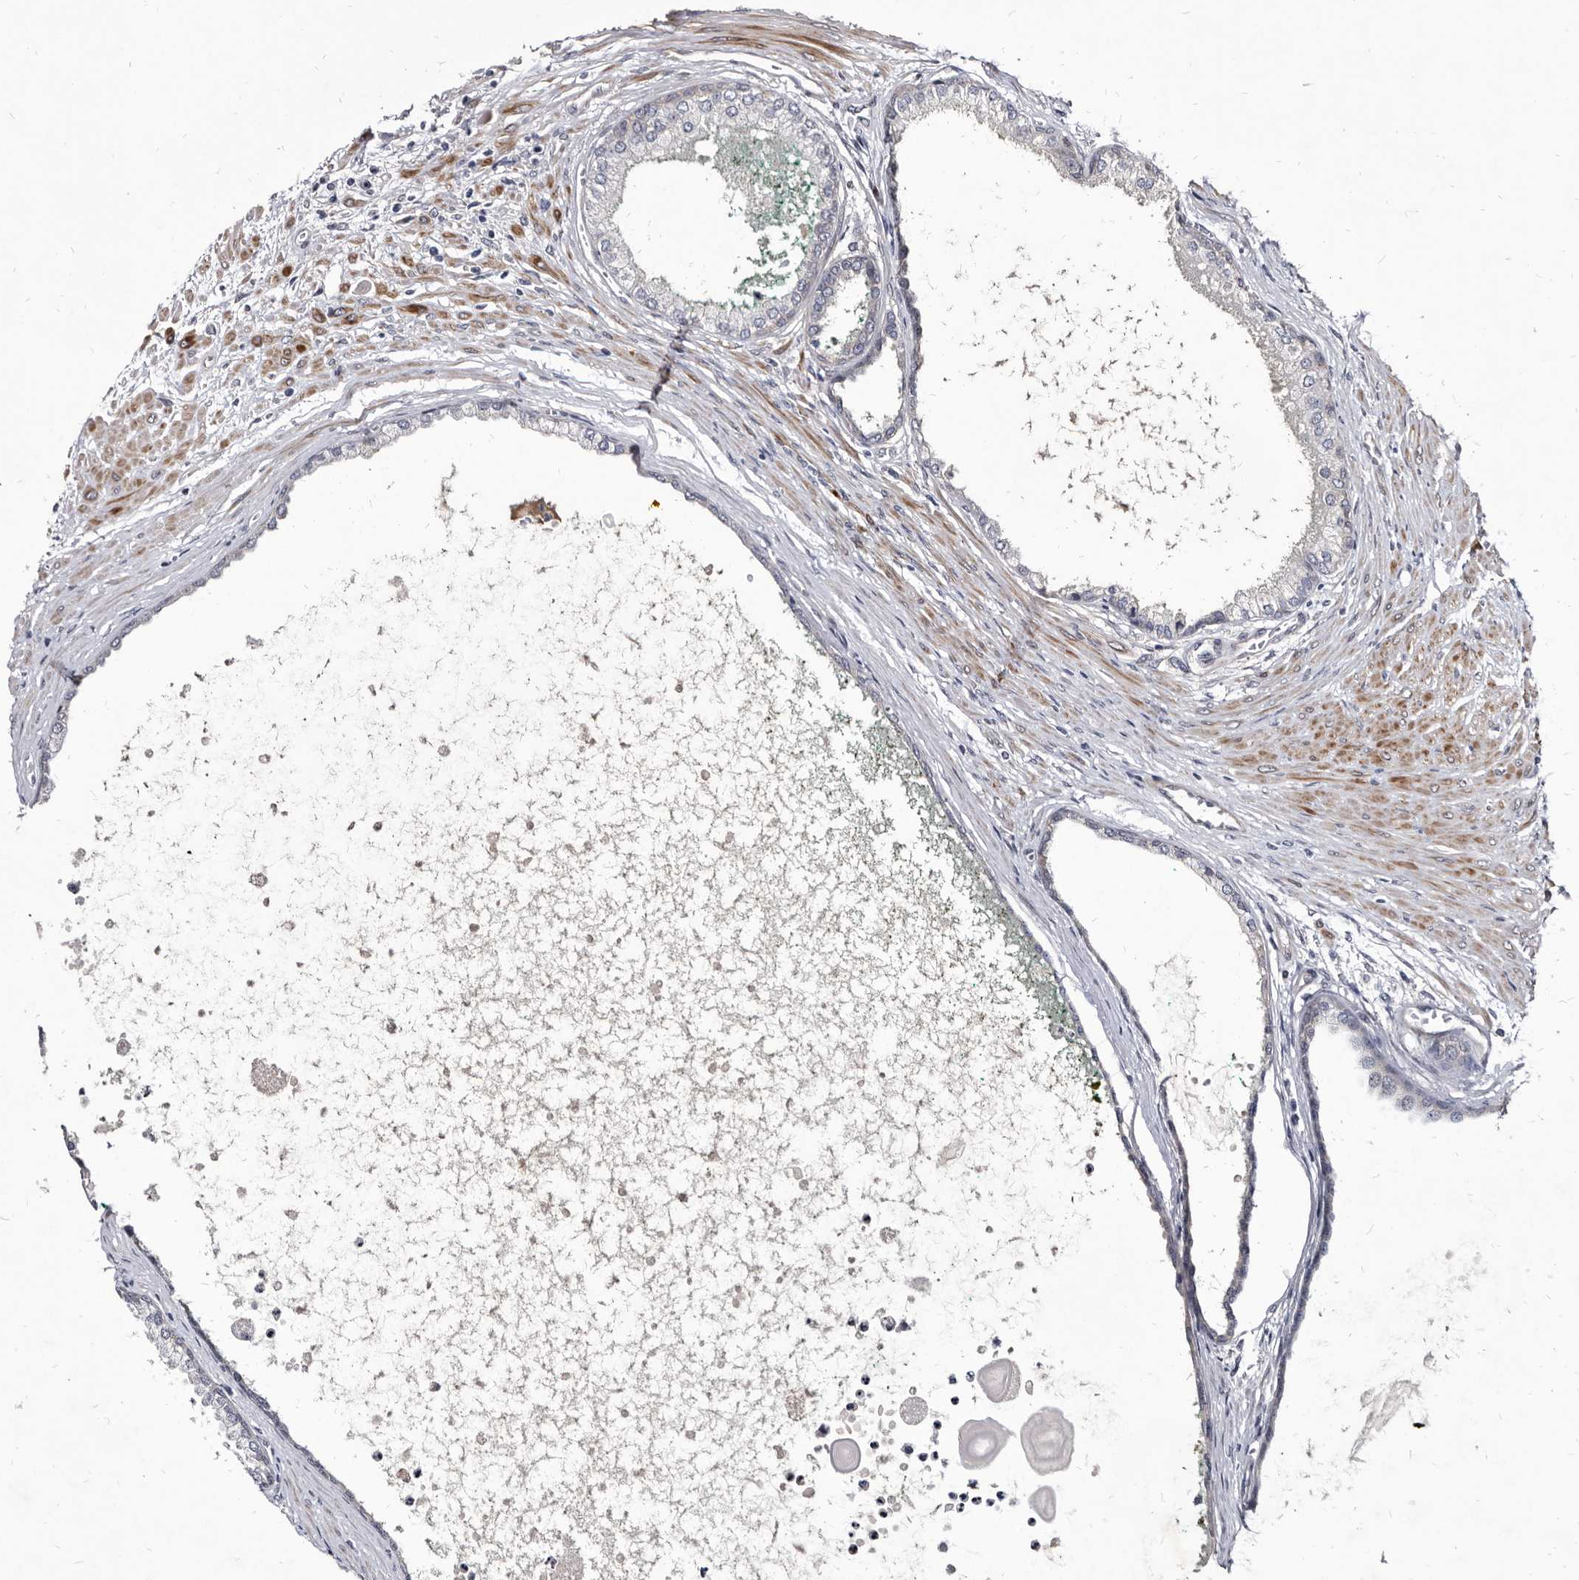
{"staining": {"intensity": "negative", "quantity": "none", "location": "none"}, "tissue": "prostate cancer", "cell_type": "Tumor cells", "image_type": "cancer", "snomed": [{"axis": "morphology", "description": "Normal tissue, NOS"}, {"axis": "morphology", "description": "Adenocarcinoma, Low grade"}, {"axis": "topography", "description": "Prostate"}, {"axis": "topography", "description": "Peripheral nerve tissue"}], "caption": "Tumor cells are negative for protein expression in human prostate cancer.", "gene": "PROM1", "patient": {"sex": "male", "age": 71}}